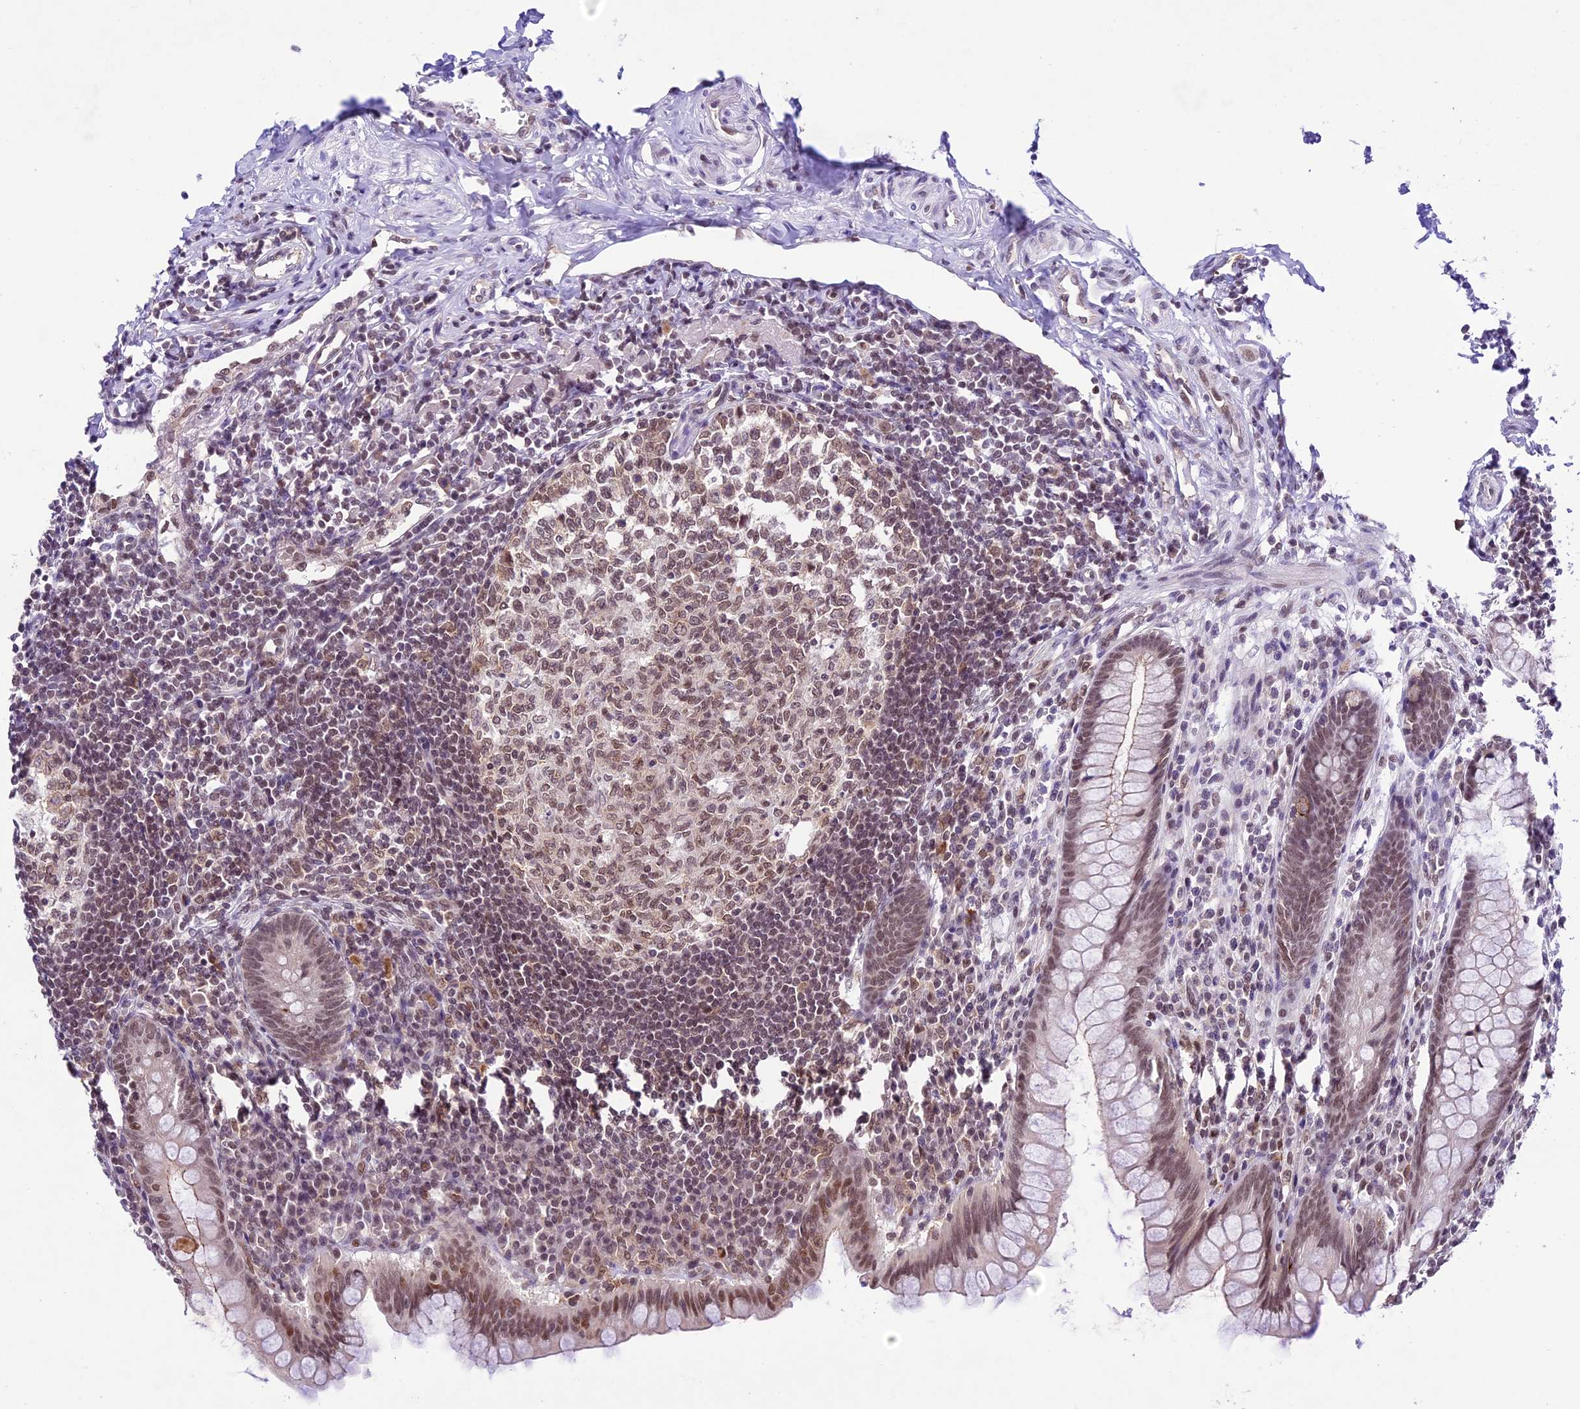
{"staining": {"intensity": "moderate", "quantity": "25%-75%", "location": "nuclear"}, "tissue": "appendix", "cell_type": "Glandular cells", "image_type": "normal", "snomed": [{"axis": "morphology", "description": "Normal tissue, NOS"}, {"axis": "topography", "description": "Appendix"}], "caption": "Glandular cells show medium levels of moderate nuclear expression in about 25%-75% of cells in benign appendix. The staining was performed using DAB (3,3'-diaminobenzidine) to visualize the protein expression in brown, while the nuclei were stained in blue with hematoxylin (Magnification: 20x).", "gene": "SHKBP1", "patient": {"sex": "female", "age": 33}}